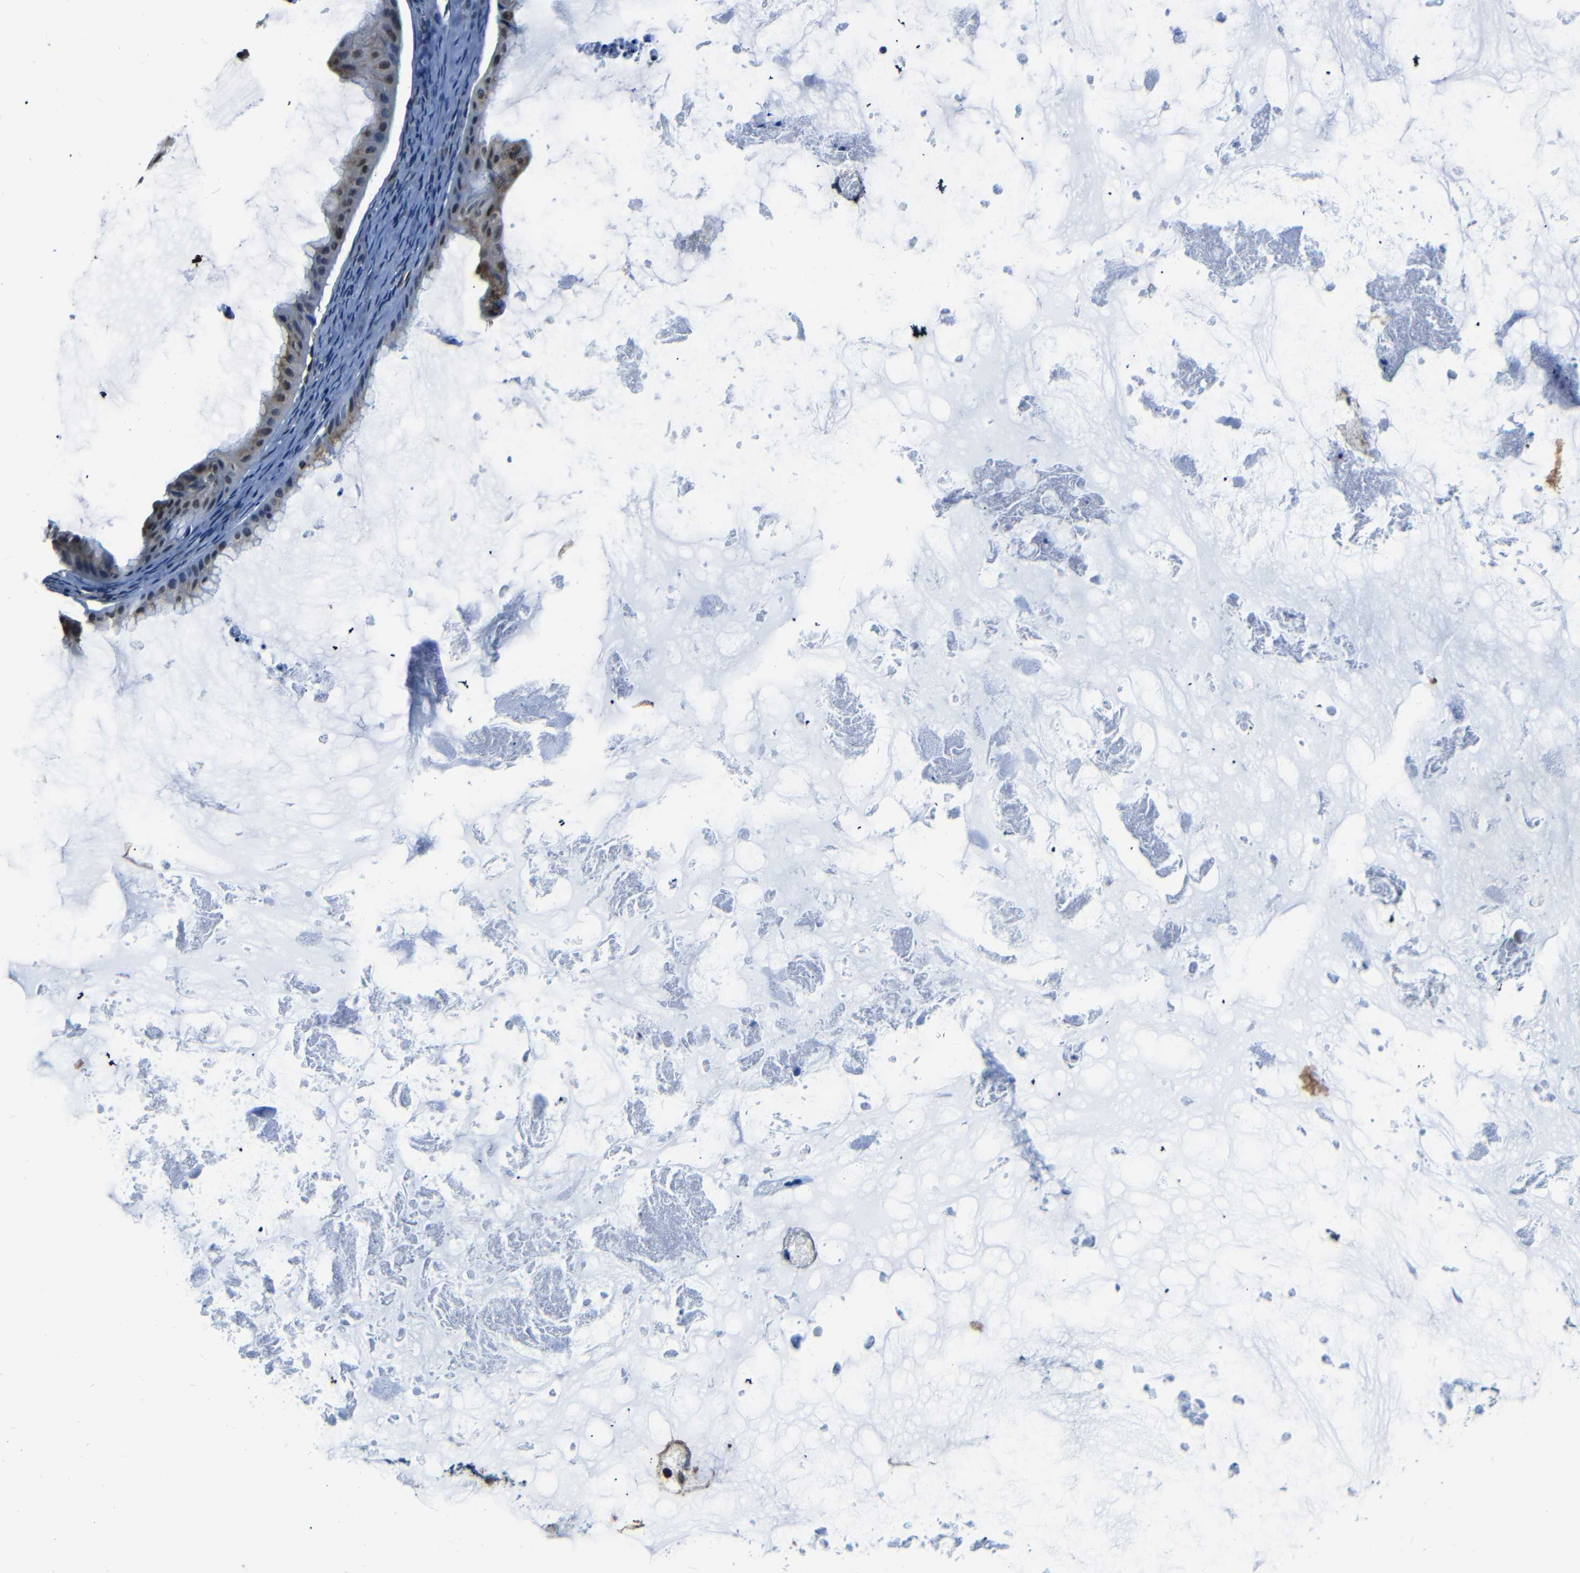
{"staining": {"intensity": "weak", "quantity": "25%-75%", "location": "cytoplasmic/membranous,nuclear"}, "tissue": "ovarian cancer", "cell_type": "Tumor cells", "image_type": "cancer", "snomed": [{"axis": "morphology", "description": "Cystadenocarcinoma, mucinous, NOS"}, {"axis": "topography", "description": "Ovary"}], "caption": "Ovarian mucinous cystadenocarcinoma stained for a protein (brown) reveals weak cytoplasmic/membranous and nuclear positive positivity in about 25%-75% of tumor cells.", "gene": "NCBP3", "patient": {"sex": "female", "age": 61}}